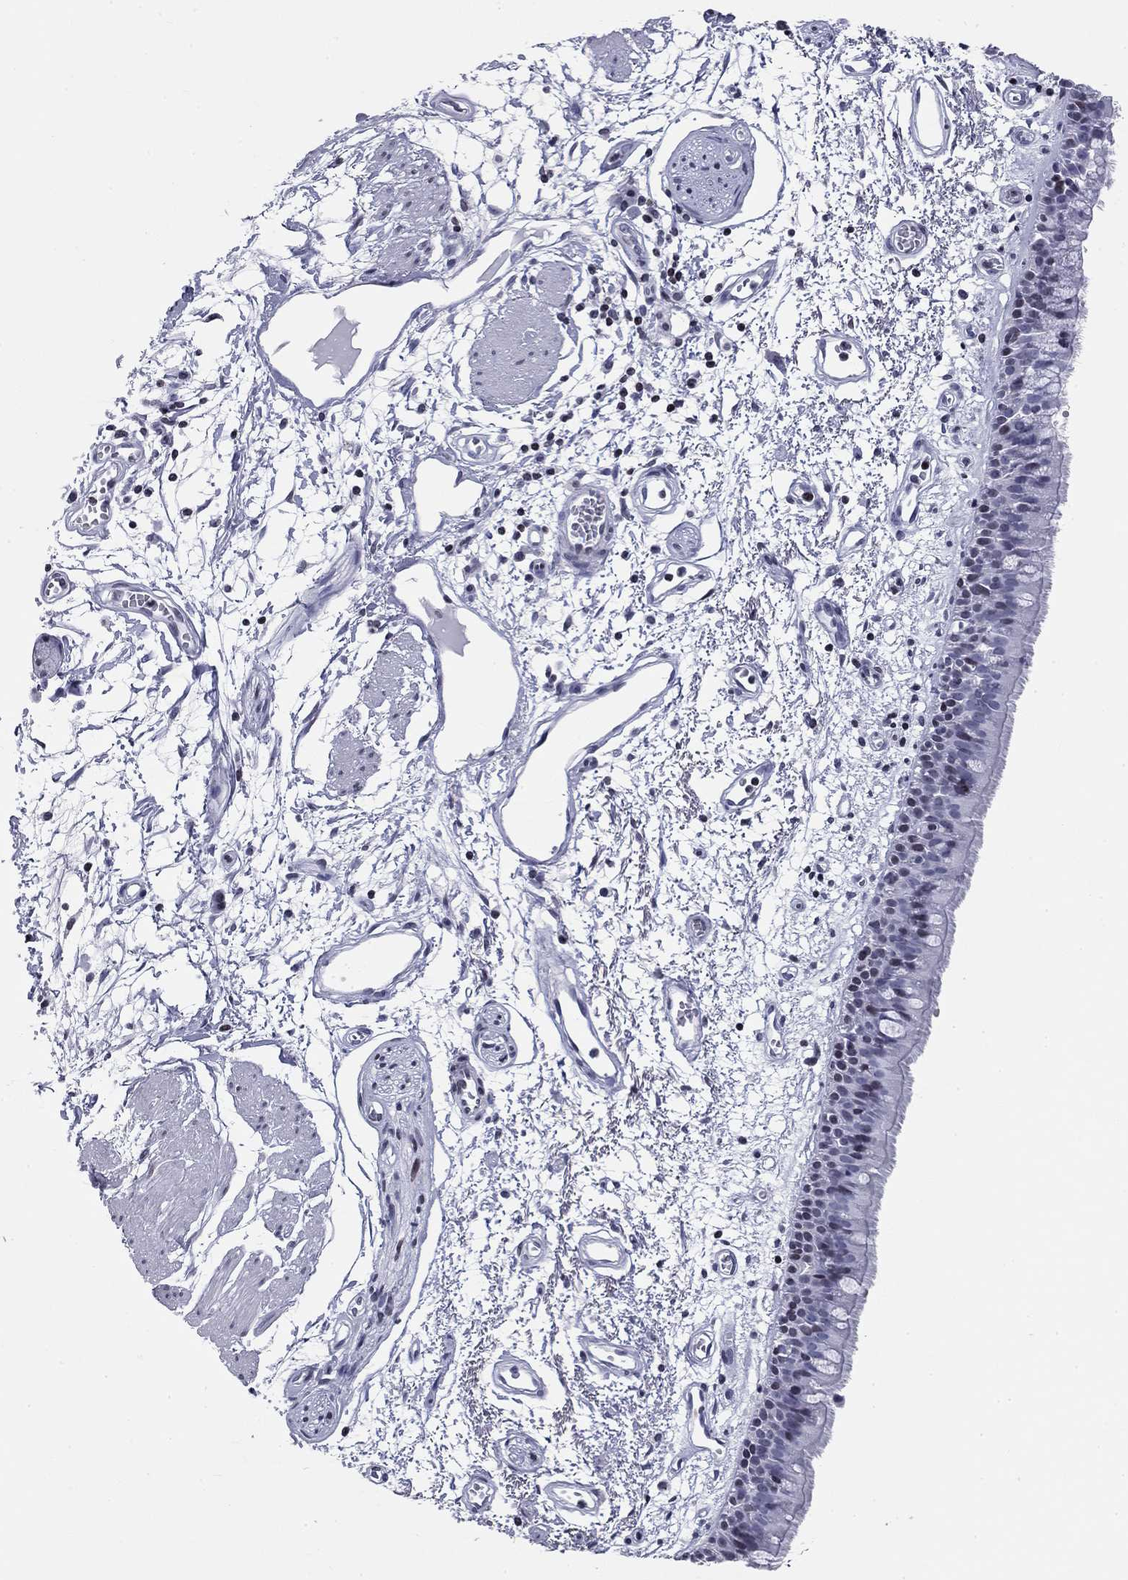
{"staining": {"intensity": "negative", "quantity": "none", "location": "none"}, "tissue": "bronchus", "cell_type": "Respiratory epithelial cells", "image_type": "normal", "snomed": [{"axis": "morphology", "description": "Normal tissue, NOS"}, {"axis": "morphology", "description": "Squamous cell carcinoma, NOS"}, {"axis": "topography", "description": "Cartilage tissue"}, {"axis": "topography", "description": "Bronchus"}, {"axis": "topography", "description": "Lung"}], "caption": "Immunohistochemistry photomicrograph of unremarkable bronchus: human bronchus stained with DAB (3,3'-diaminobenzidine) reveals no significant protein expression in respiratory epithelial cells. (DAB (3,3'-diaminobenzidine) immunohistochemistry (IHC) with hematoxylin counter stain).", "gene": "CCDC144A", "patient": {"sex": "male", "age": 66}}